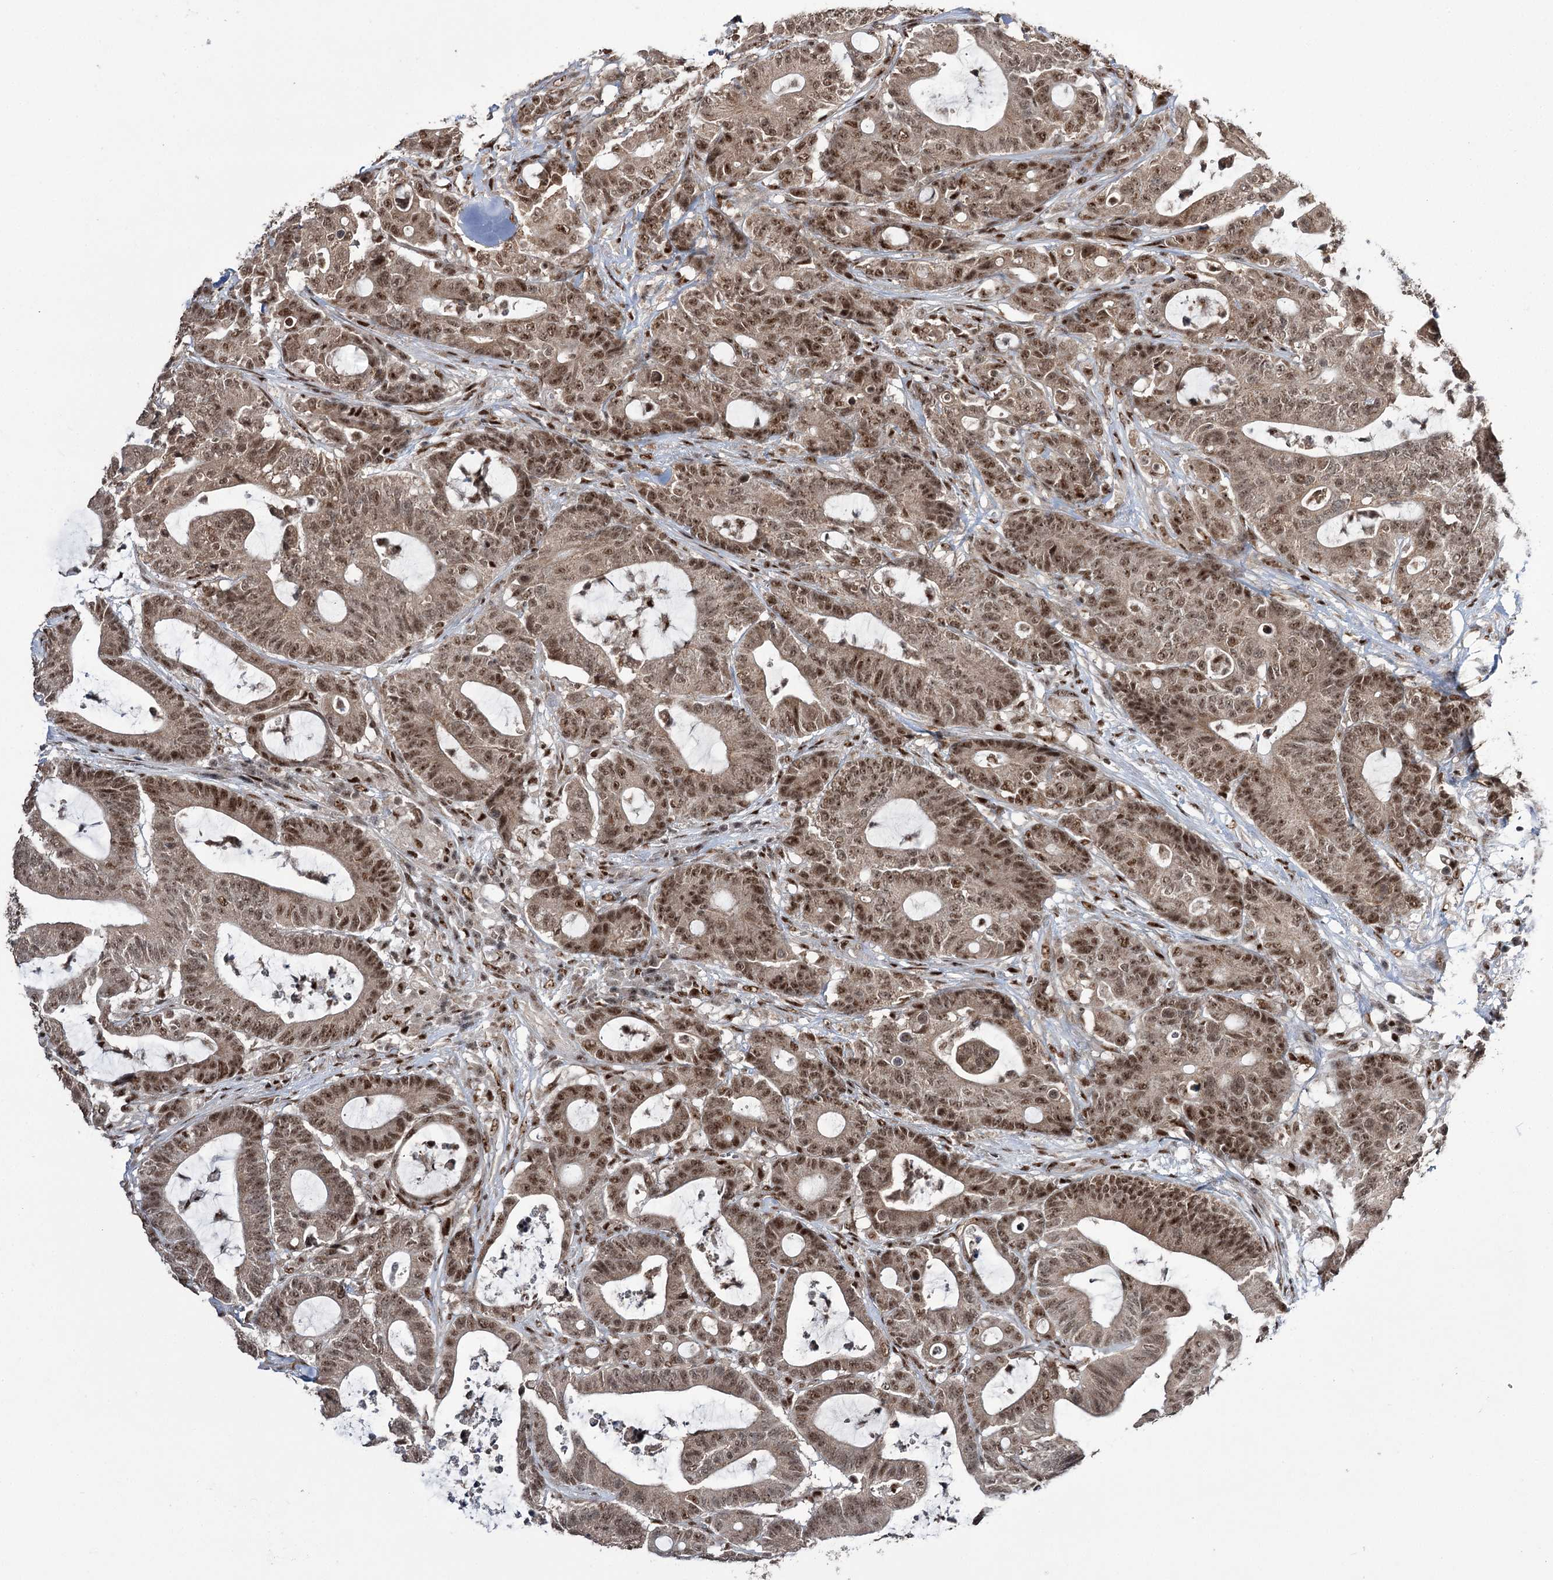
{"staining": {"intensity": "moderate", "quantity": ">75%", "location": "nuclear"}, "tissue": "colorectal cancer", "cell_type": "Tumor cells", "image_type": "cancer", "snomed": [{"axis": "morphology", "description": "Adenocarcinoma, NOS"}, {"axis": "topography", "description": "Colon"}], "caption": "A photomicrograph of colorectal cancer stained for a protein shows moderate nuclear brown staining in tumor cells.", "gene": "ERCC3", "patient": {"sex": "female", "age": 84}}